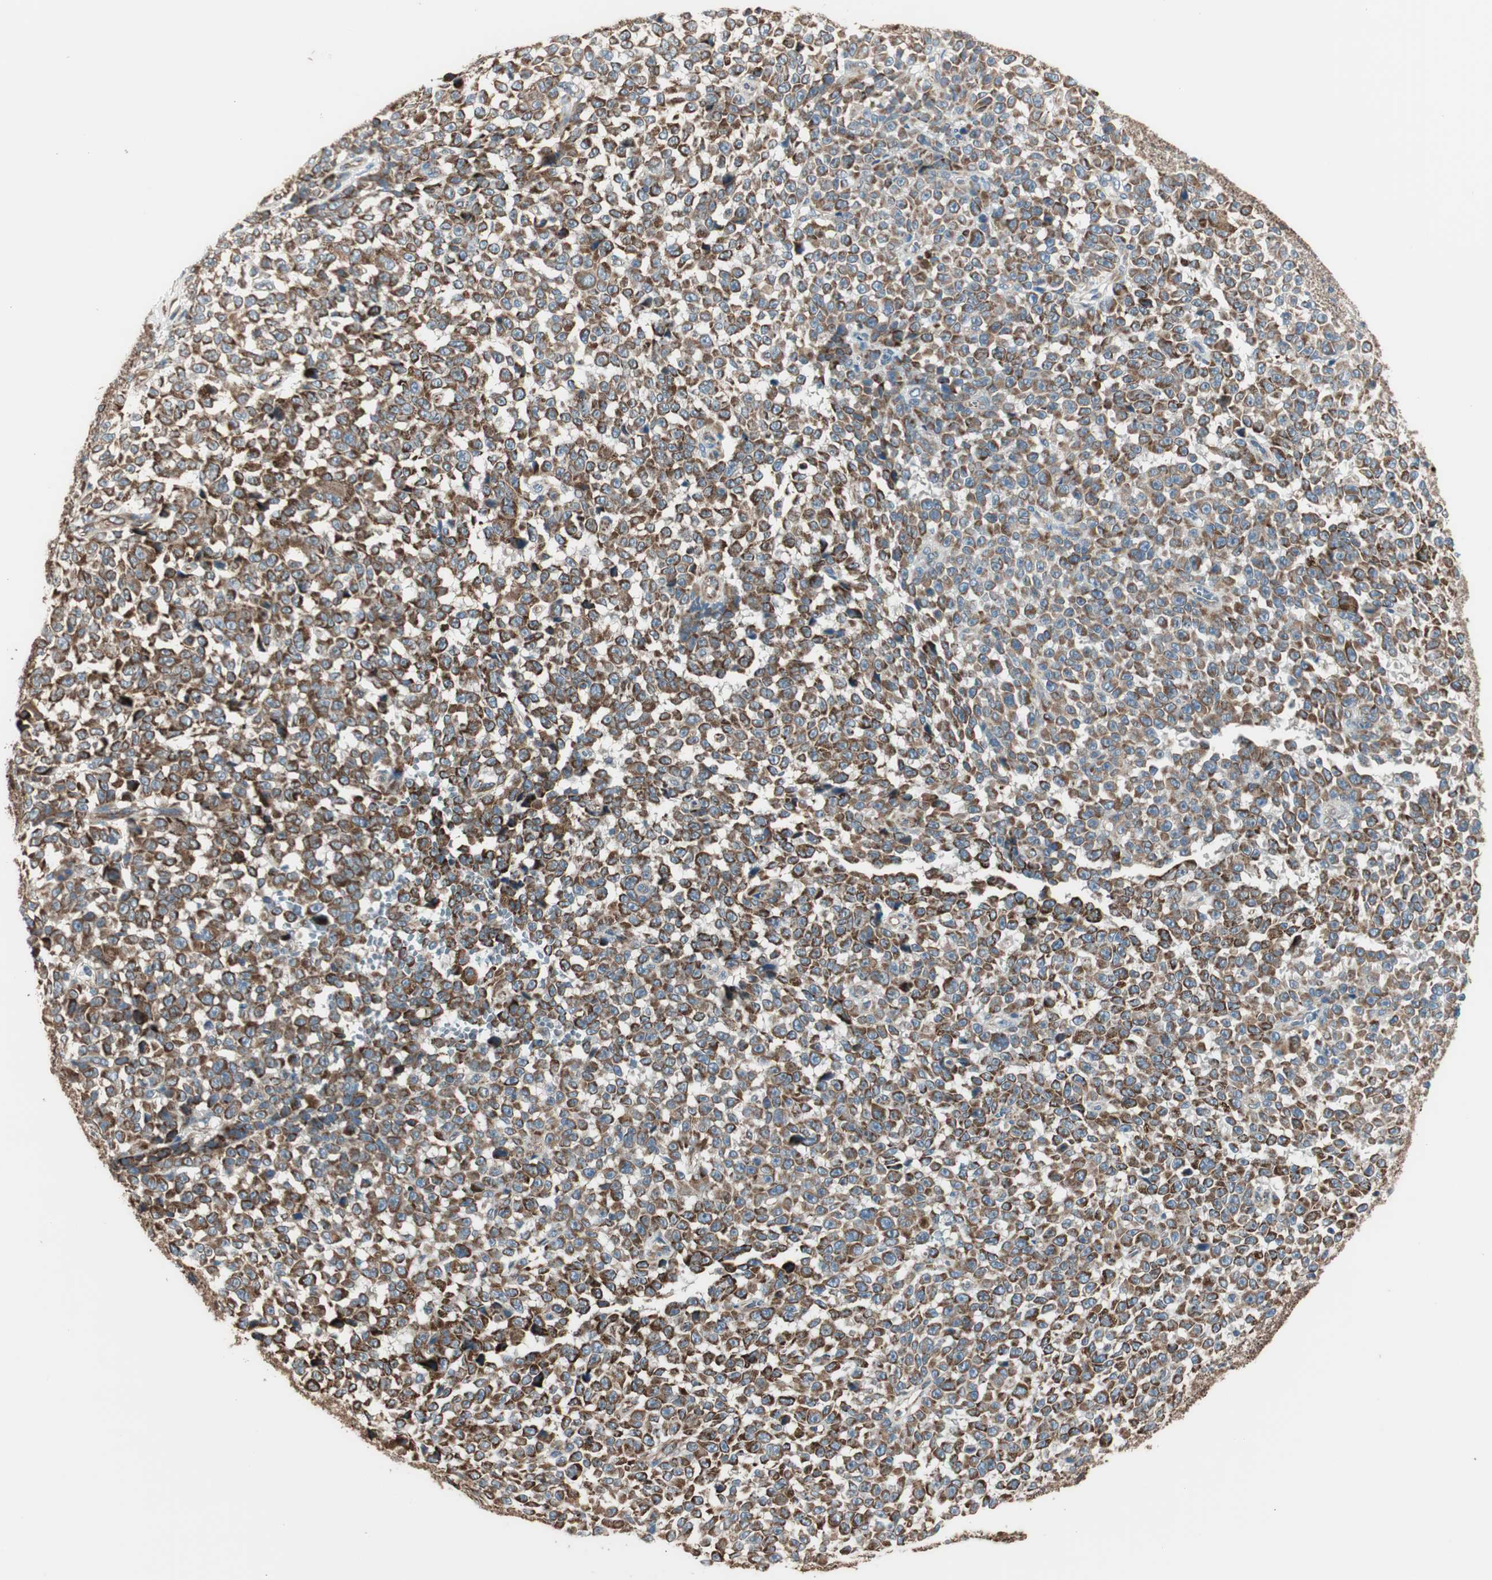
{"staining": {"intensity": "moderate", "quantity": ">75%", "location": "cytoplasmic/membranous"}, "tissue": "melanoma", "cell_type": "Tumor cells", "image_type": "cancer", "snomed": [{"axis": "morphology", "description": "Malignant melanoma, NOS"}, {"axis": "topography", "description": "Skin"}], "caption": "A brown stain highlights moderate cytoplasmic/membranous expression of a protein in malignant melanoma tumor cells.", "gene": "SRCIN1", "patient": {"sex": "female", "age": 82}}